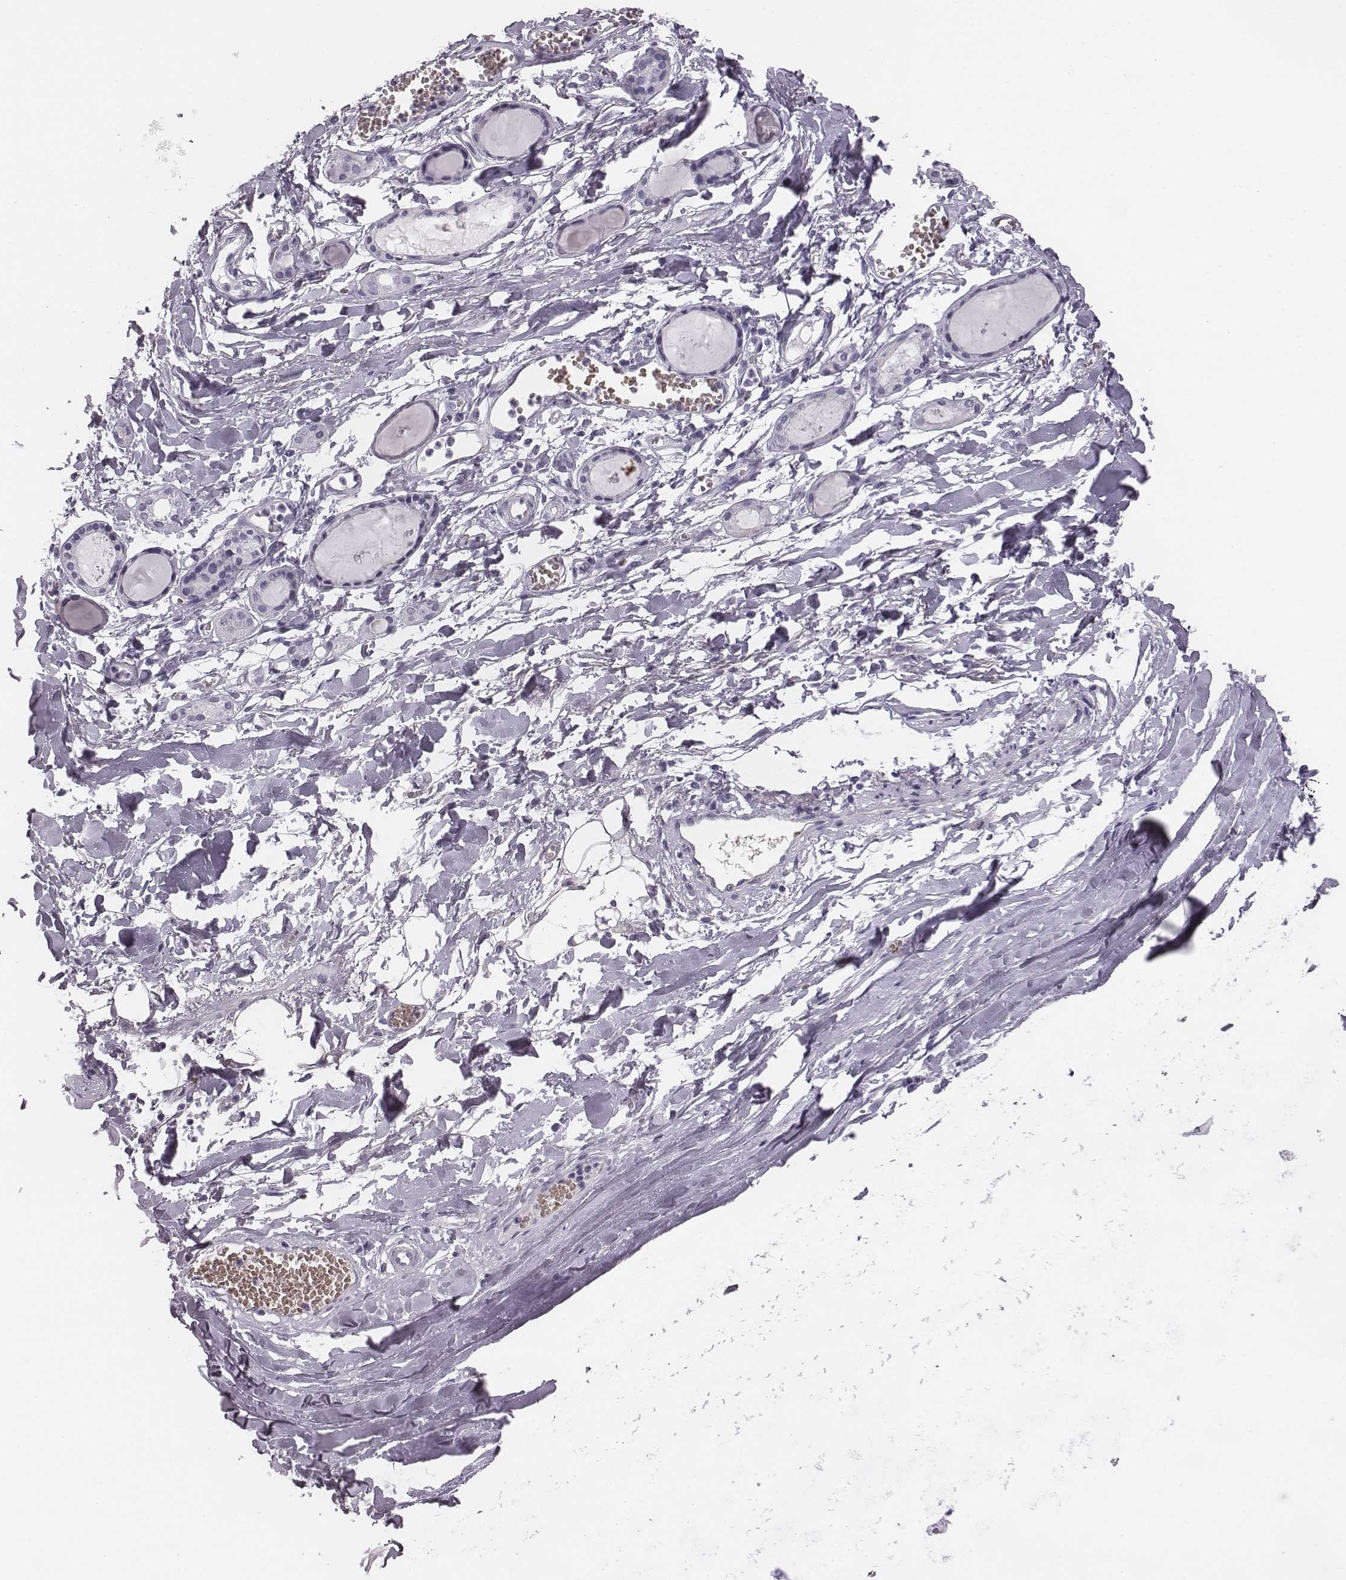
{"staining": {"intensity": "negative", "quantity": "none", "location": "none"}, "tissue": "soft tissue", "cell_type": "Fibroblasts", "image_type": "normal", "snomed": [{"axis": "morphology", "description": "Normal tissue, NOS"}, {"axis": "topography", "description": "Cartilage tissue"}, {"axis": "topography", "description": "Nasopharynx"}, {"axis": "topography", "description": "Thyroid gland"}], "caption": "Soft tissue was stained to show a protein in brown. There is no significant expression in fibroblasts. (Immunohistochemistry (ihc), brightfield microscopy, high magnification).", "gene": "HBZ", "patient": {"sex": "male", "age": 63}}